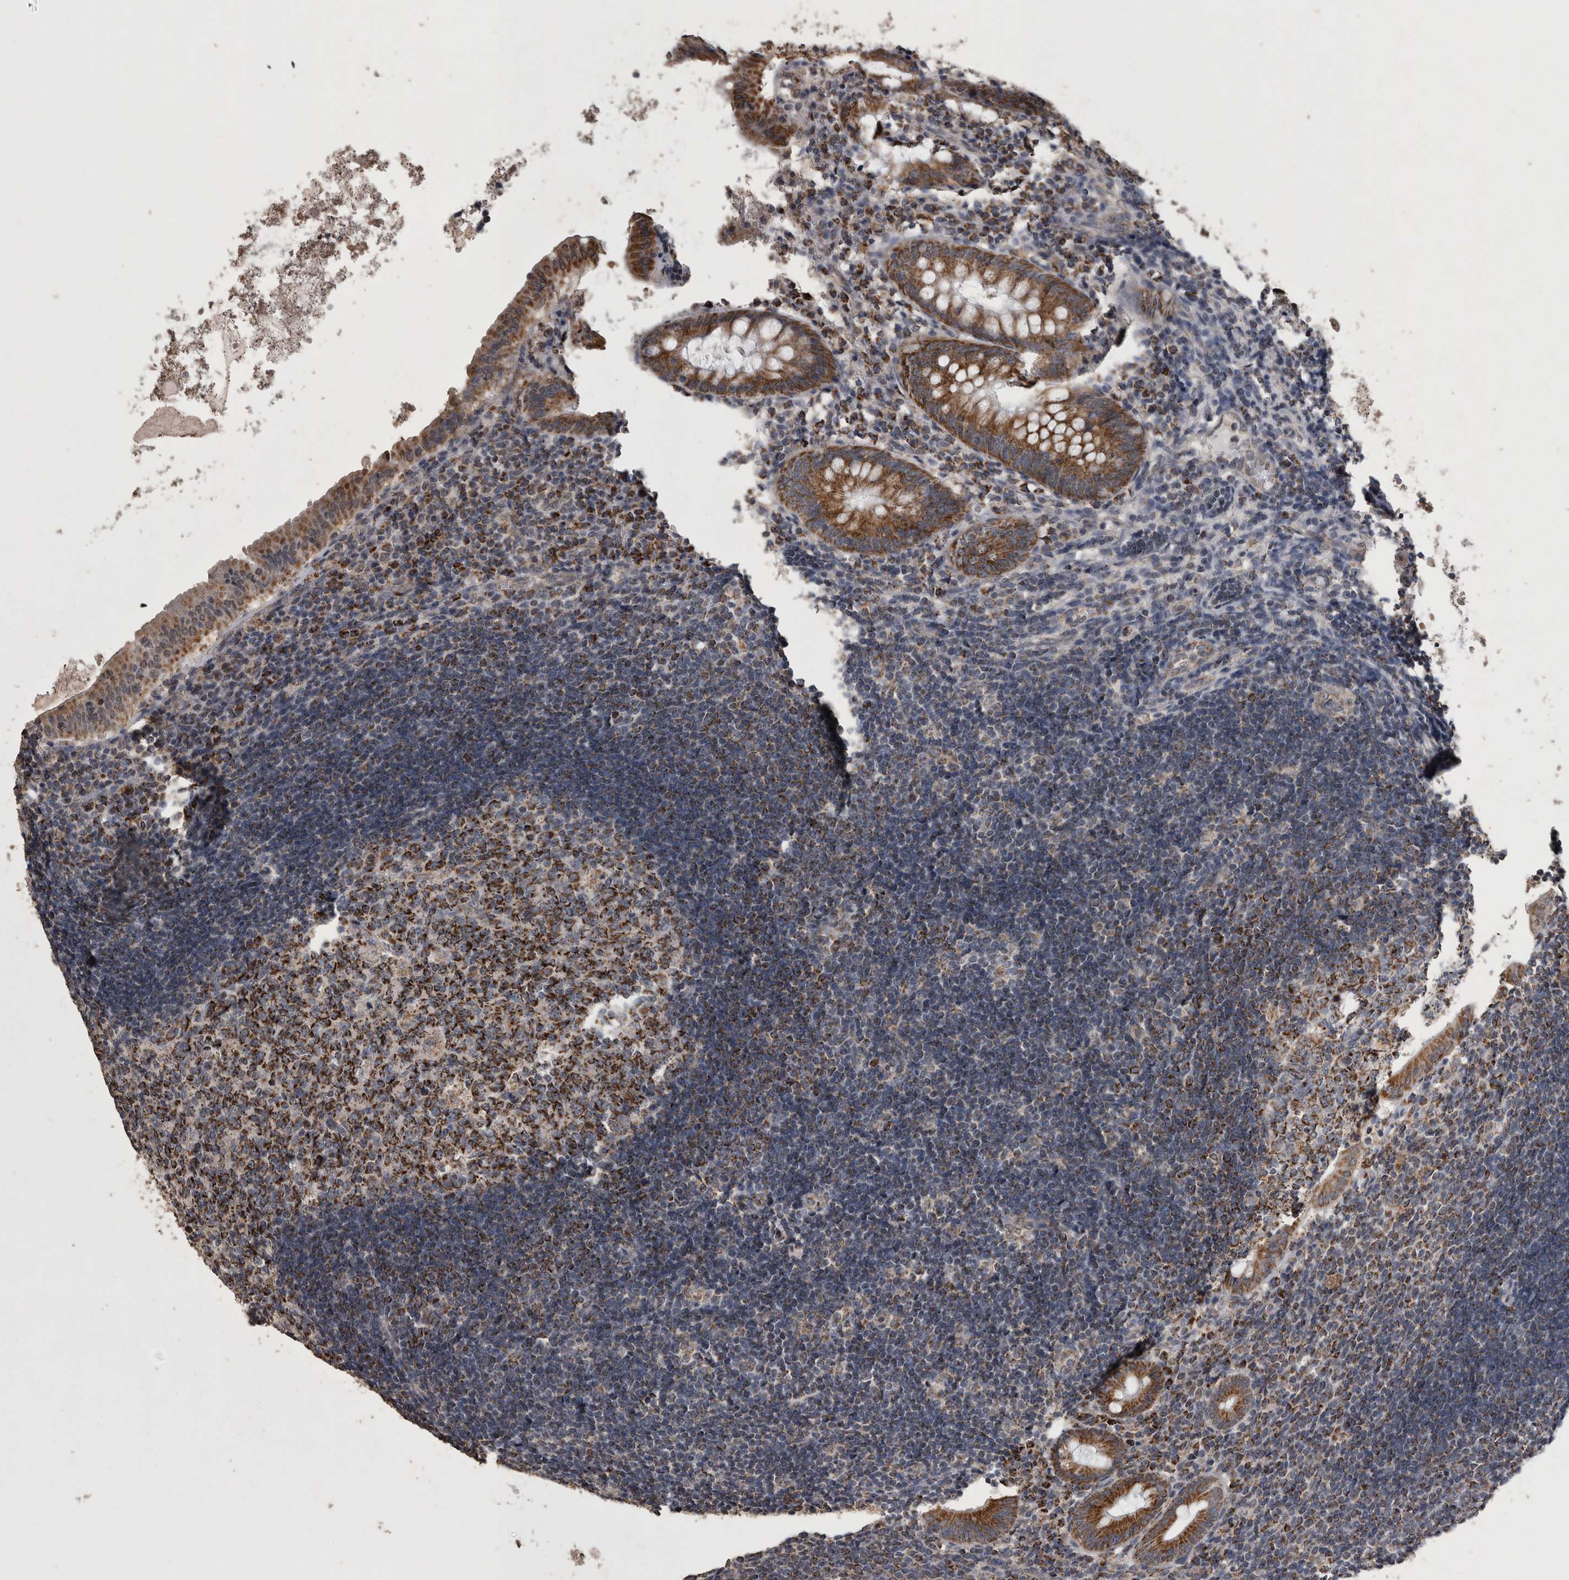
{"staining": {"intensity": "moderate", "quantity": ">75%", "location": "cytoplasmic/membranous"}, "tissue": "appendix", "cell_type": "Glandular cells", "image_type": "normal", "snomed": [{"axis": "morphology", "description": "Normal tissue, NOS"}, {"axis": "topography", "description": "Appendix"}], "caption": "Moderate cytoplasmic/membranous expression for a protein is seen in approximately >75% of glandular cells of unremarkable appendix using immunohistochemistry (IHC).", "gene": "ACADM", "patient": {"sex": "female", "age": 54}}